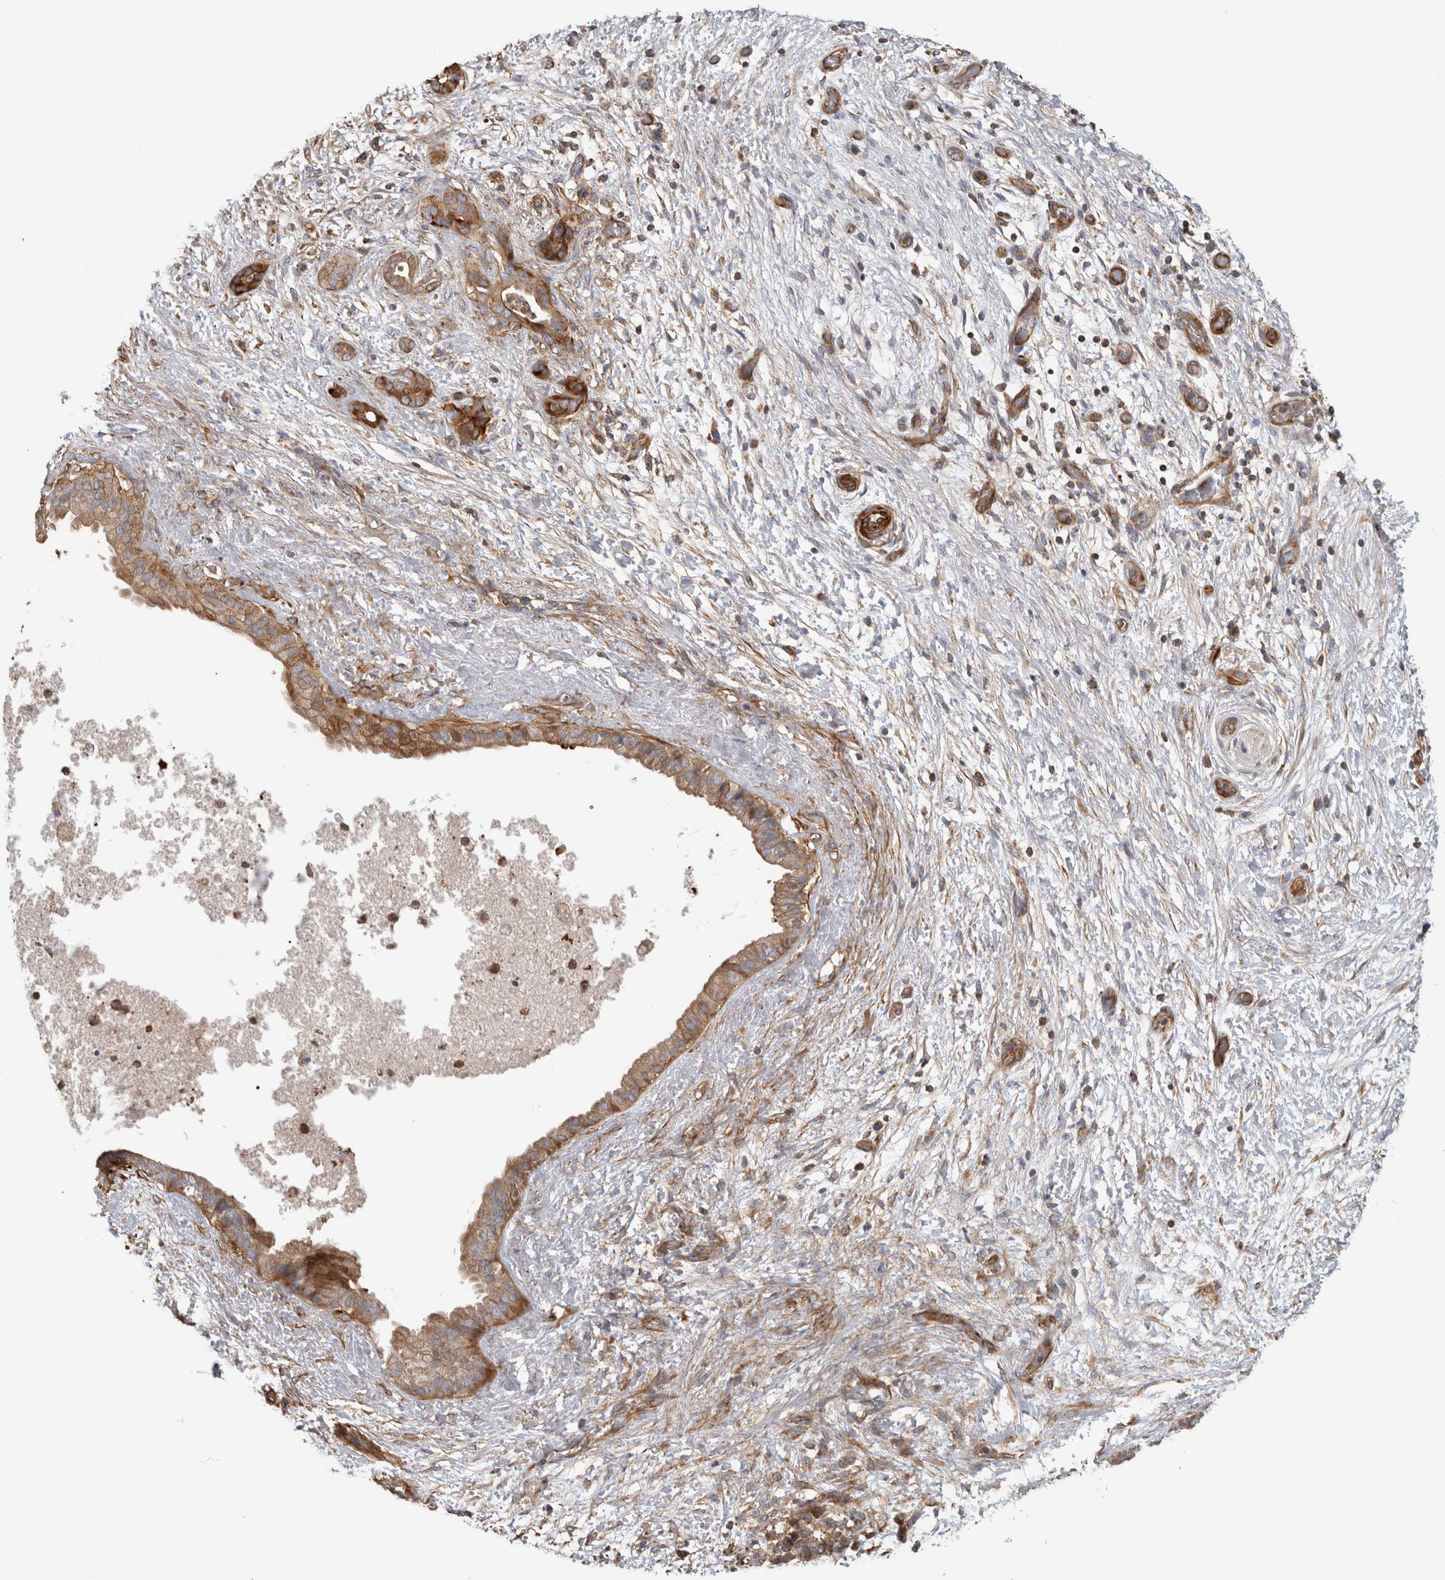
{"staining": {"intensity": "moderate", "quantity": ">75%", "location": "cytoplasmic/membranous"}, "tissue": "pancreatic cancer", "cell_type": "Tumor cells", "image_type": "cancer", "snomed": [{"axis": "morphology", "description": "Adenocarcinoma, NOS"}, {"axis": "topography", "description": "Pancreas"}], "caption": "Moderate cytoplasmic/membranous expression for a protein is identified in approximately >75% of tumor cells of pancreatic adenocarcinoma using IHC.", "gene": "SFXN2", "patient": {"sex": "female", "age": 78}}